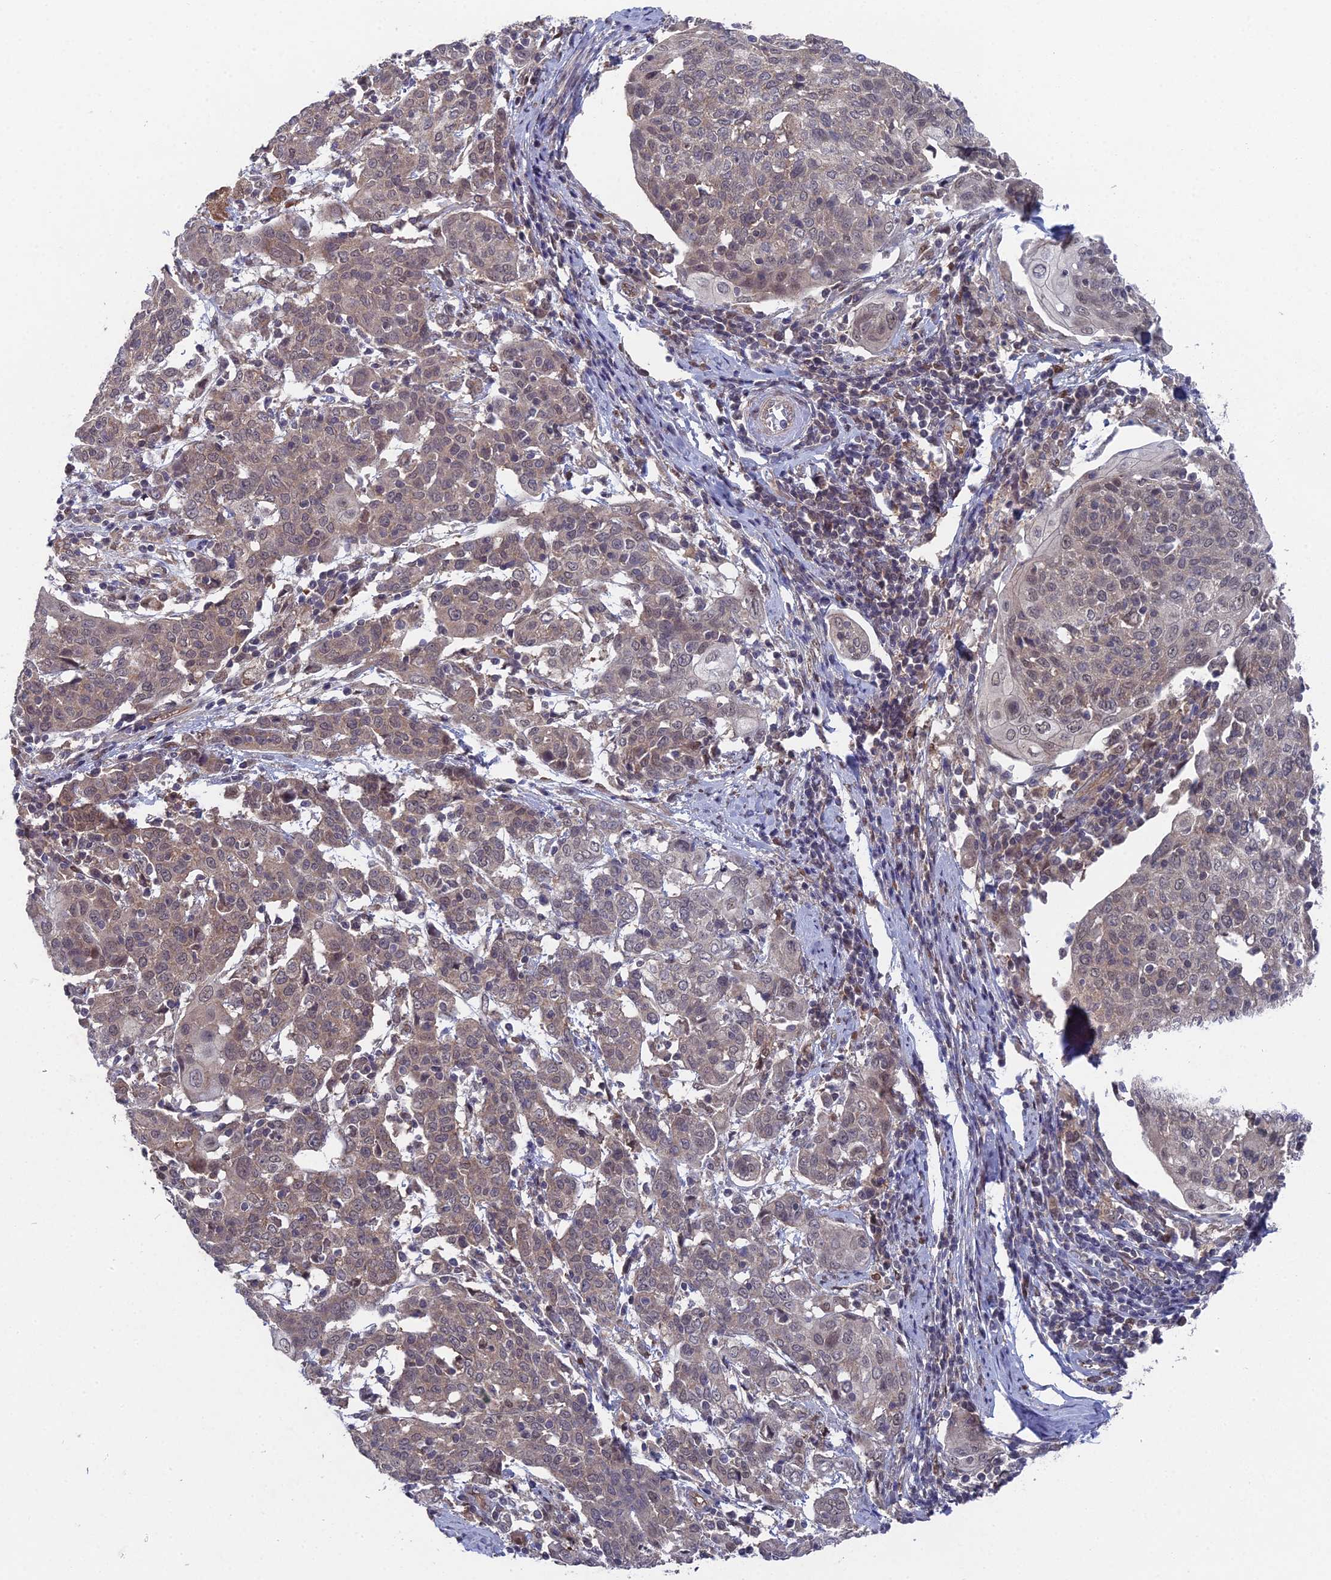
{"staining": {"intensity": "weak", "quantity": ">75%", "location": "cytoplasmic/membranous,nuclear"}, "tissue": "cervical cancer", "cell_type": "Tumor cells", "image_type": "cancer", "snomed": [{"axis": "morphology", "description": "Squamous cell carcinoma, NOS"}, {"axis": "topography", "description": "Cervix"}], "caption": "A high-resolution micrograph shows immunohistochemistry (IHC) staining of cervical cancer (squamous cell carcinoma), which shows weak cytoplasmic/membranous and nuclear staining in about >75% of tumor cells.", "gene": "UNC5D", "patient": {"sex": "female", "age": 67}}